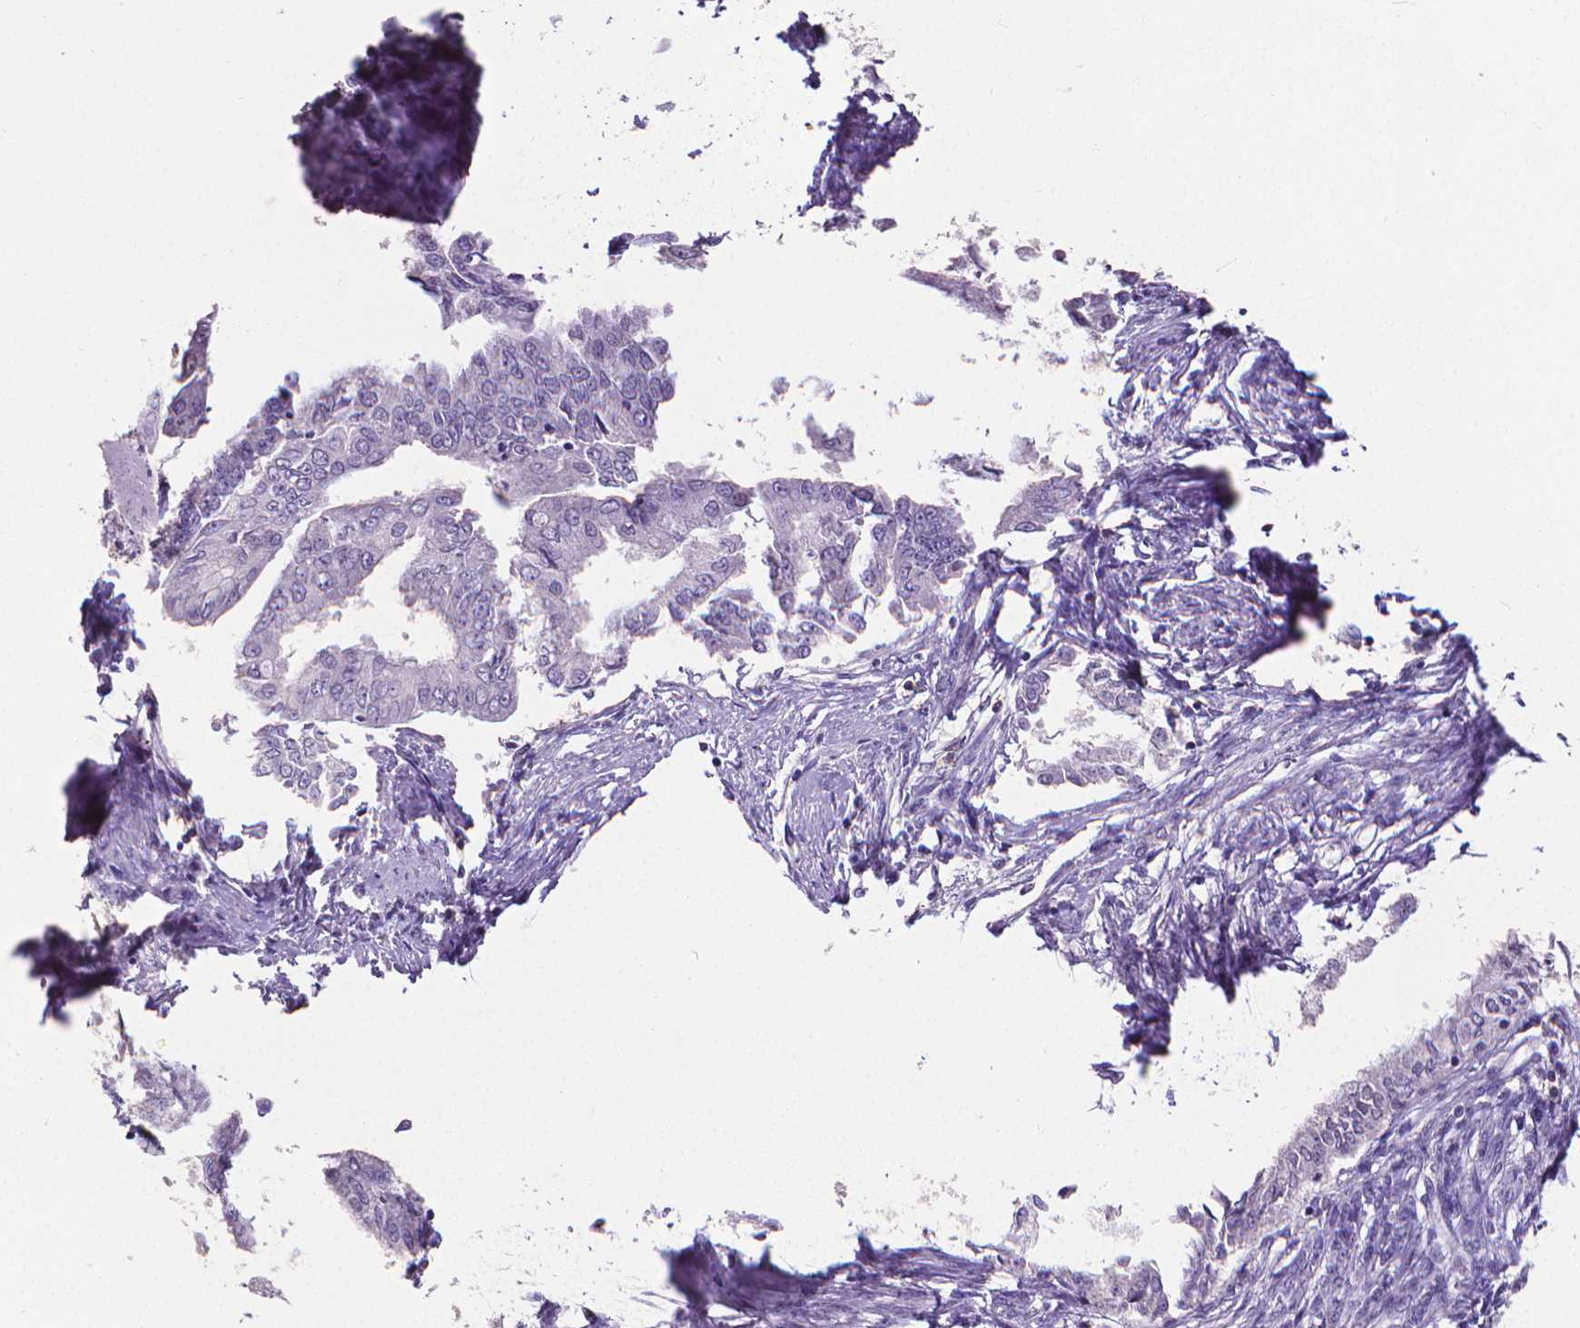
{"staining": {"intensity": "negative", "quantity": "none", "location": "none"}, "tissue": "endometrial cancer", "cell_type": "Tumor cells", "image_type": "cancer", "snomed": [{"axis": "morphology", "description": "Adenocarcinoma, NOS"}, {"axis": "topography", "description": "Endometrium"}], "caption": "DAB (3,3'-diaminobenzidine) immunohistochemical staining of human endometrial cancer (adenocarcinoma) demonstrates no significant expression in tumor cells.", "gene": "CD4", "patient": {"sex": "female", "age": 76}}